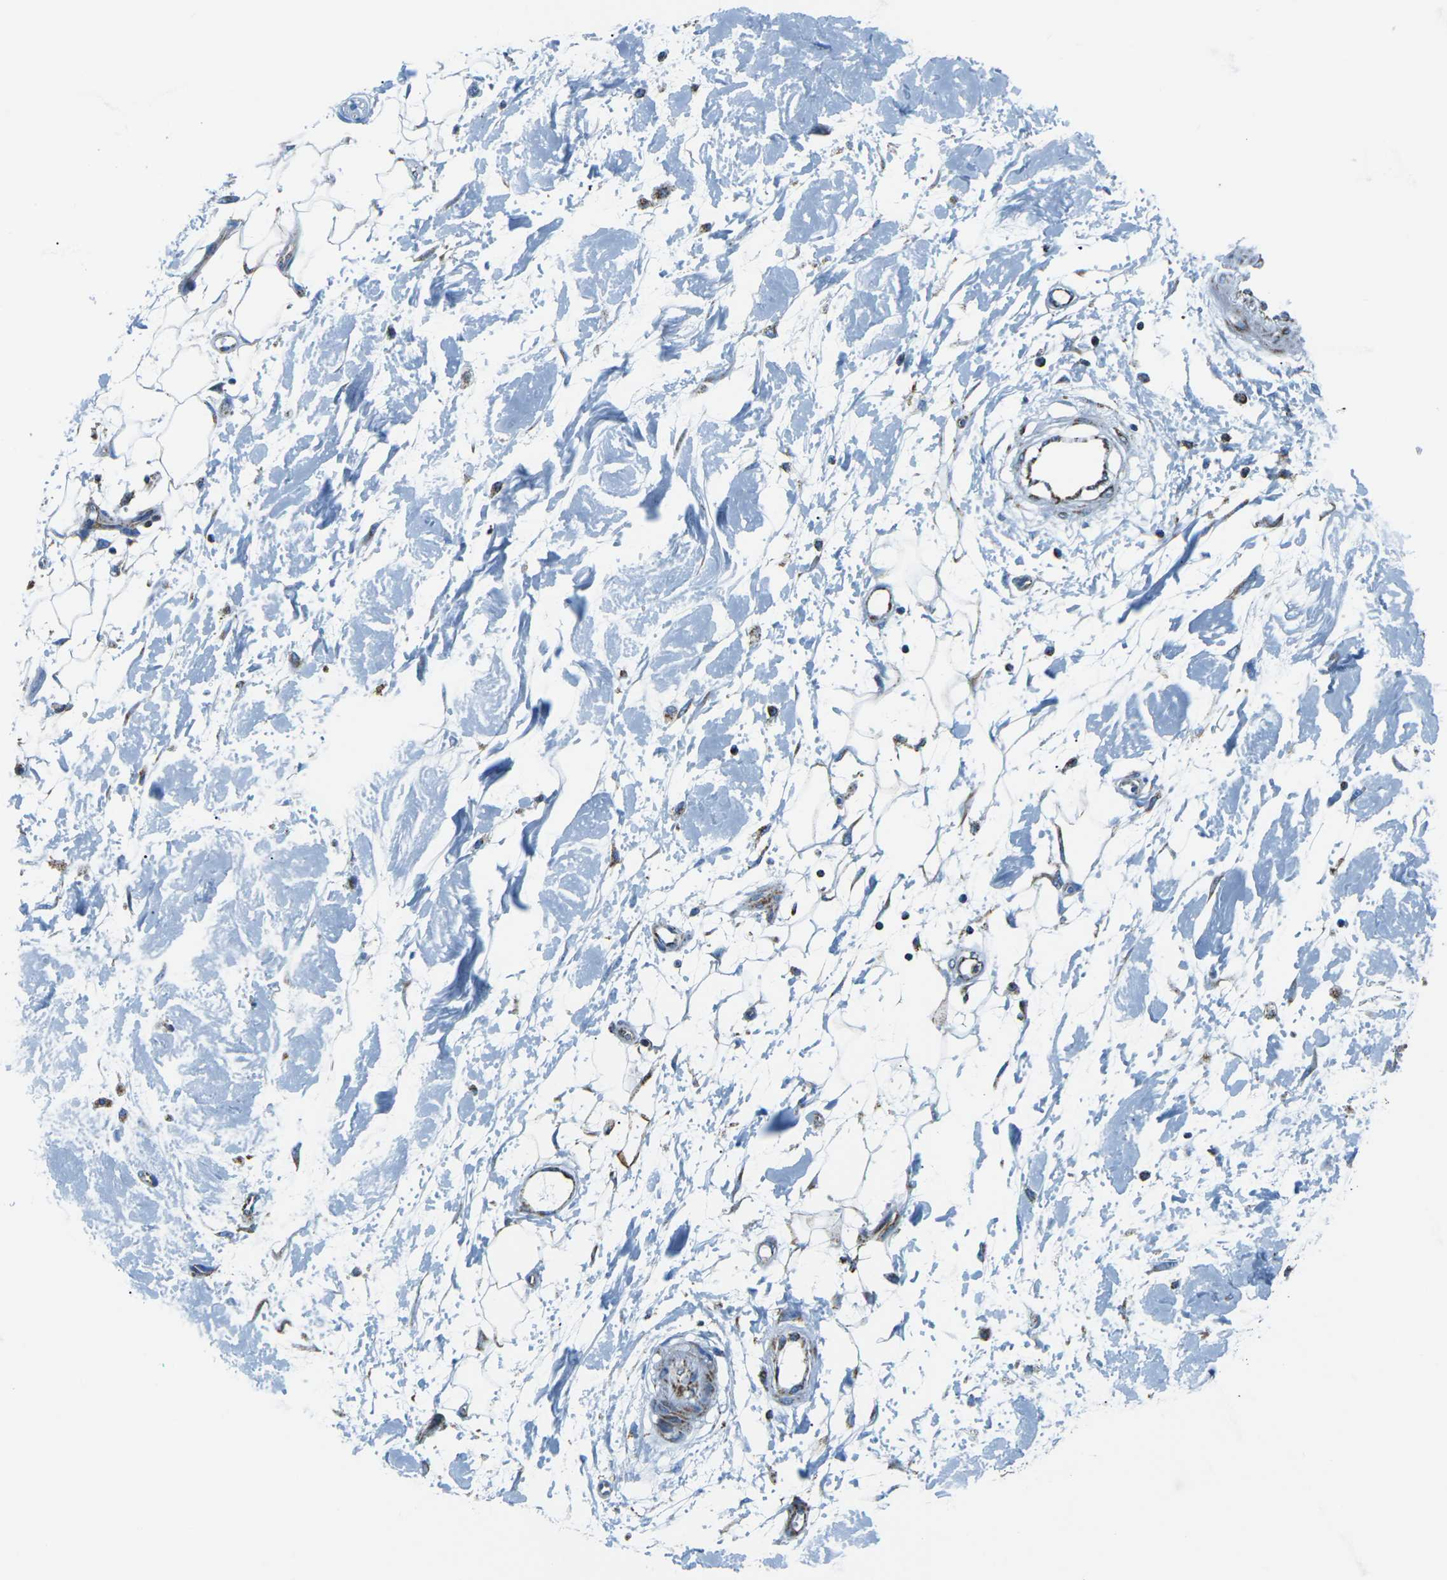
{"staining": {"intensity": "weak", "quantity": "25%-75%", "location": "cytoplasmic/membranous"}, "tissue": "adipose tissue", "cell_type": "Adipocytes", "image_type": "normal", "snomed": [{"axis": "morphology", "description": "Normal tissue, NOS"}, {"axis": "morphology", "description": "Squamous cell carcinoma, NOS"}, {"axis": "topography", "description": "Skin"}, {"axis": "topography", "description": "Peripheral nerve tissue"}], "caption": "Weak cytoplasmic/membranous positivity is identified in about 25%-75% of adipocytes in normal adipose tissue. The staining is performed using DAB brown chromogen to label protein expression. The nuclei are counter-stained blue using hematoxylin.", "gene": "COX6C", "patient": {"sex": "male", "age": 83}}